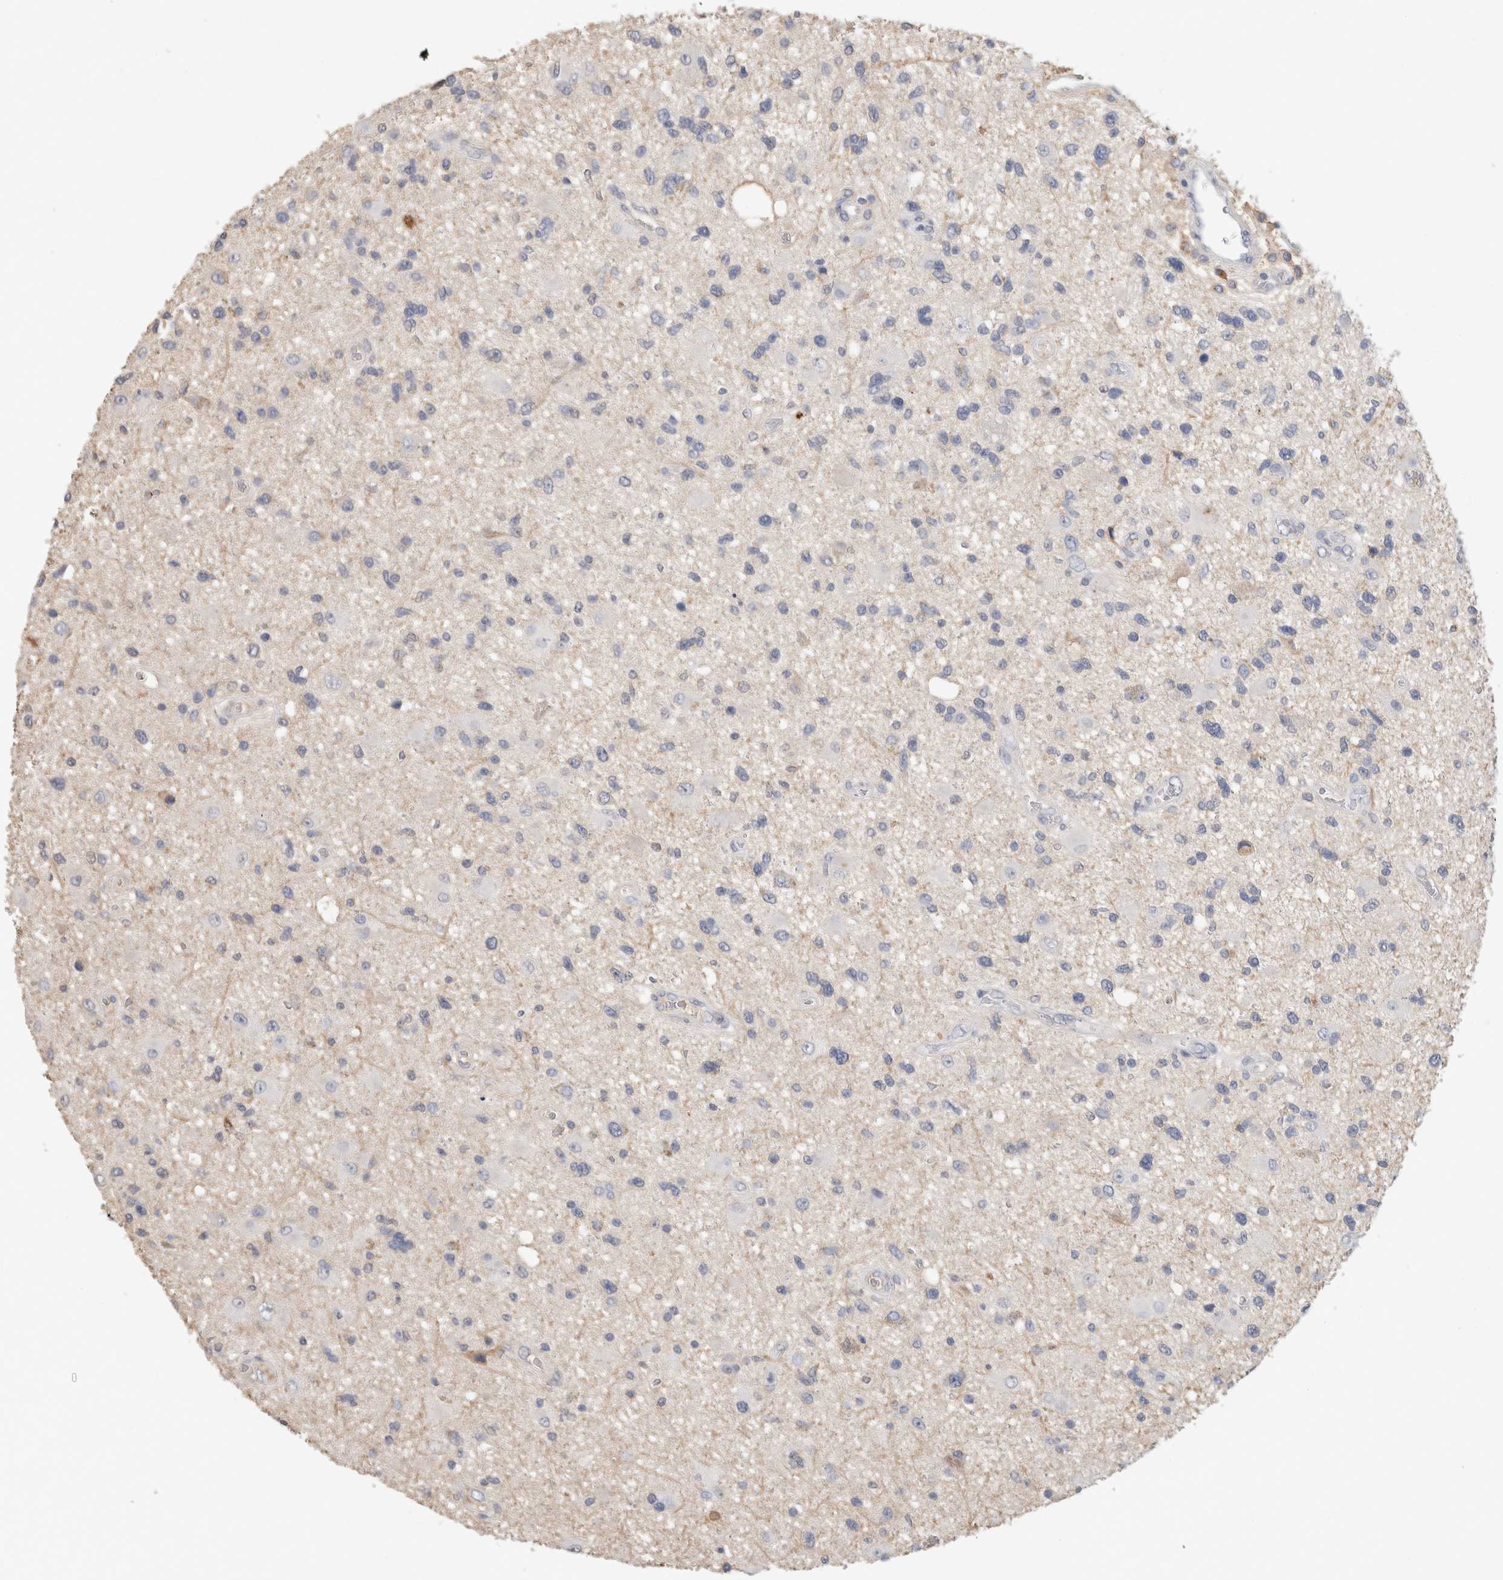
{"staining": {"intensity": "negative", "quantity": "none", "location": "none"}, "tissue": "glioma", "cell_type": "Tumor cells", "image_type": "cancer", "snomed": [{"axis": "morphology", "description": "Glioma, malignant, High grade"}, {"axis": "topography", "description": "Brain"}], "caption": "Tumor cells are negative for brown protein staining in high-grade glioma (malignant).", "gene": "SCGB1A1", "patient": {"sex": "male", "age": 33}}